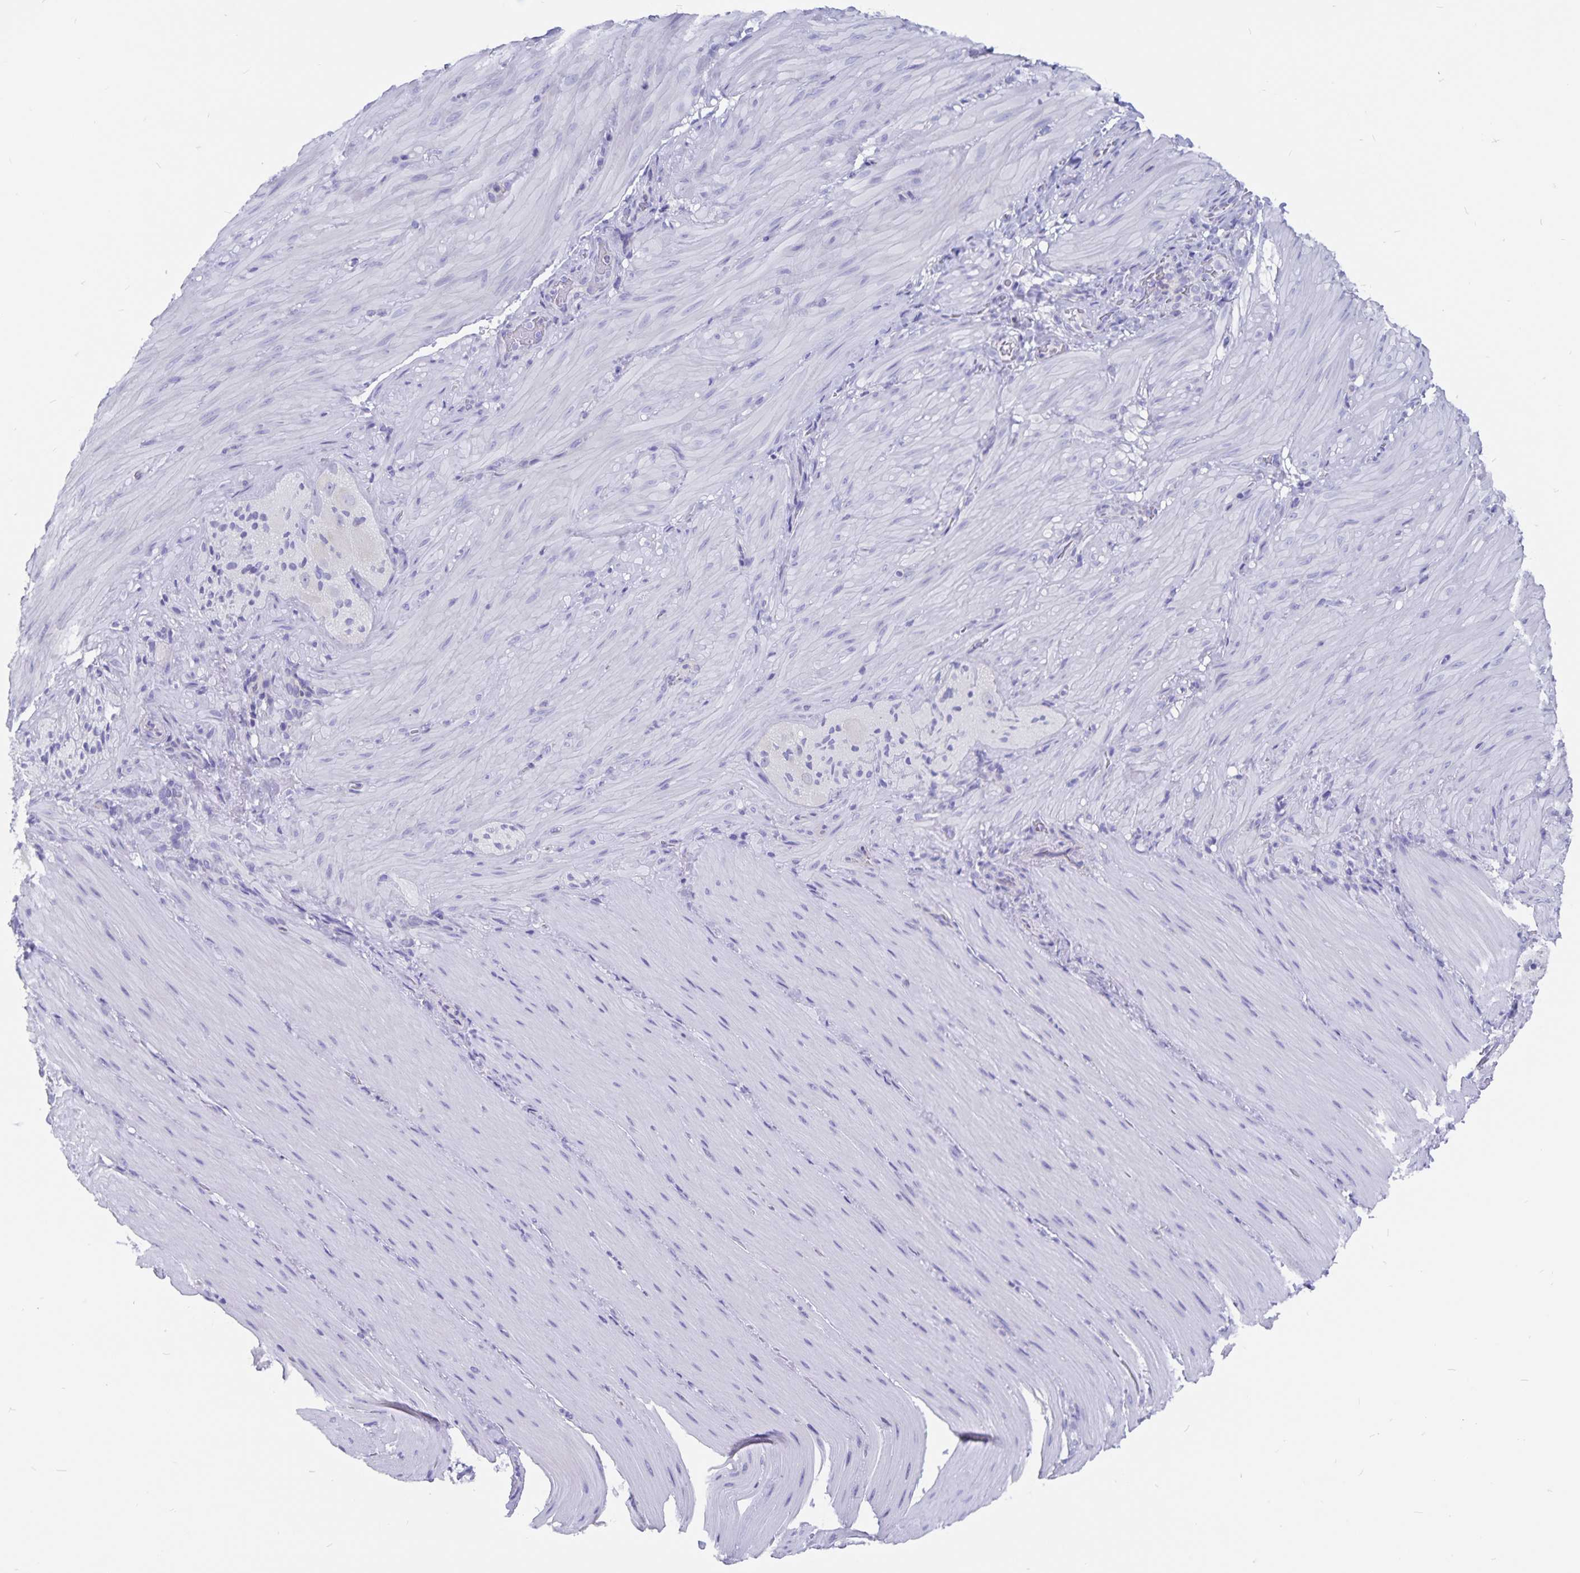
{"staining": {"intensity": "negative", "quantity": "none", "location": "none"}, "tissue": "smooth muscle", "cell_type": "Smooth muscle cells", "image_type": "normal", "snomed": [{"axis": "morphology", "description": "Normal tissue, NOS"}, {"axis": "topography", "description": "Smooth muscle"}, {"axis": "topography", "description": "Colon"}], "caption": "DAB (3,3'-diaminobenzidine) immunohistochemical staining of unremarkable smooth muscle demonstrates no significant positivity in smooth muscle cells. (Brightfield microscopy of DAB (3,3'-diaminobenzidine) IHC at high magnification).", "gene": "SNTN", "patient": {"sex": "male", "age": 73}}